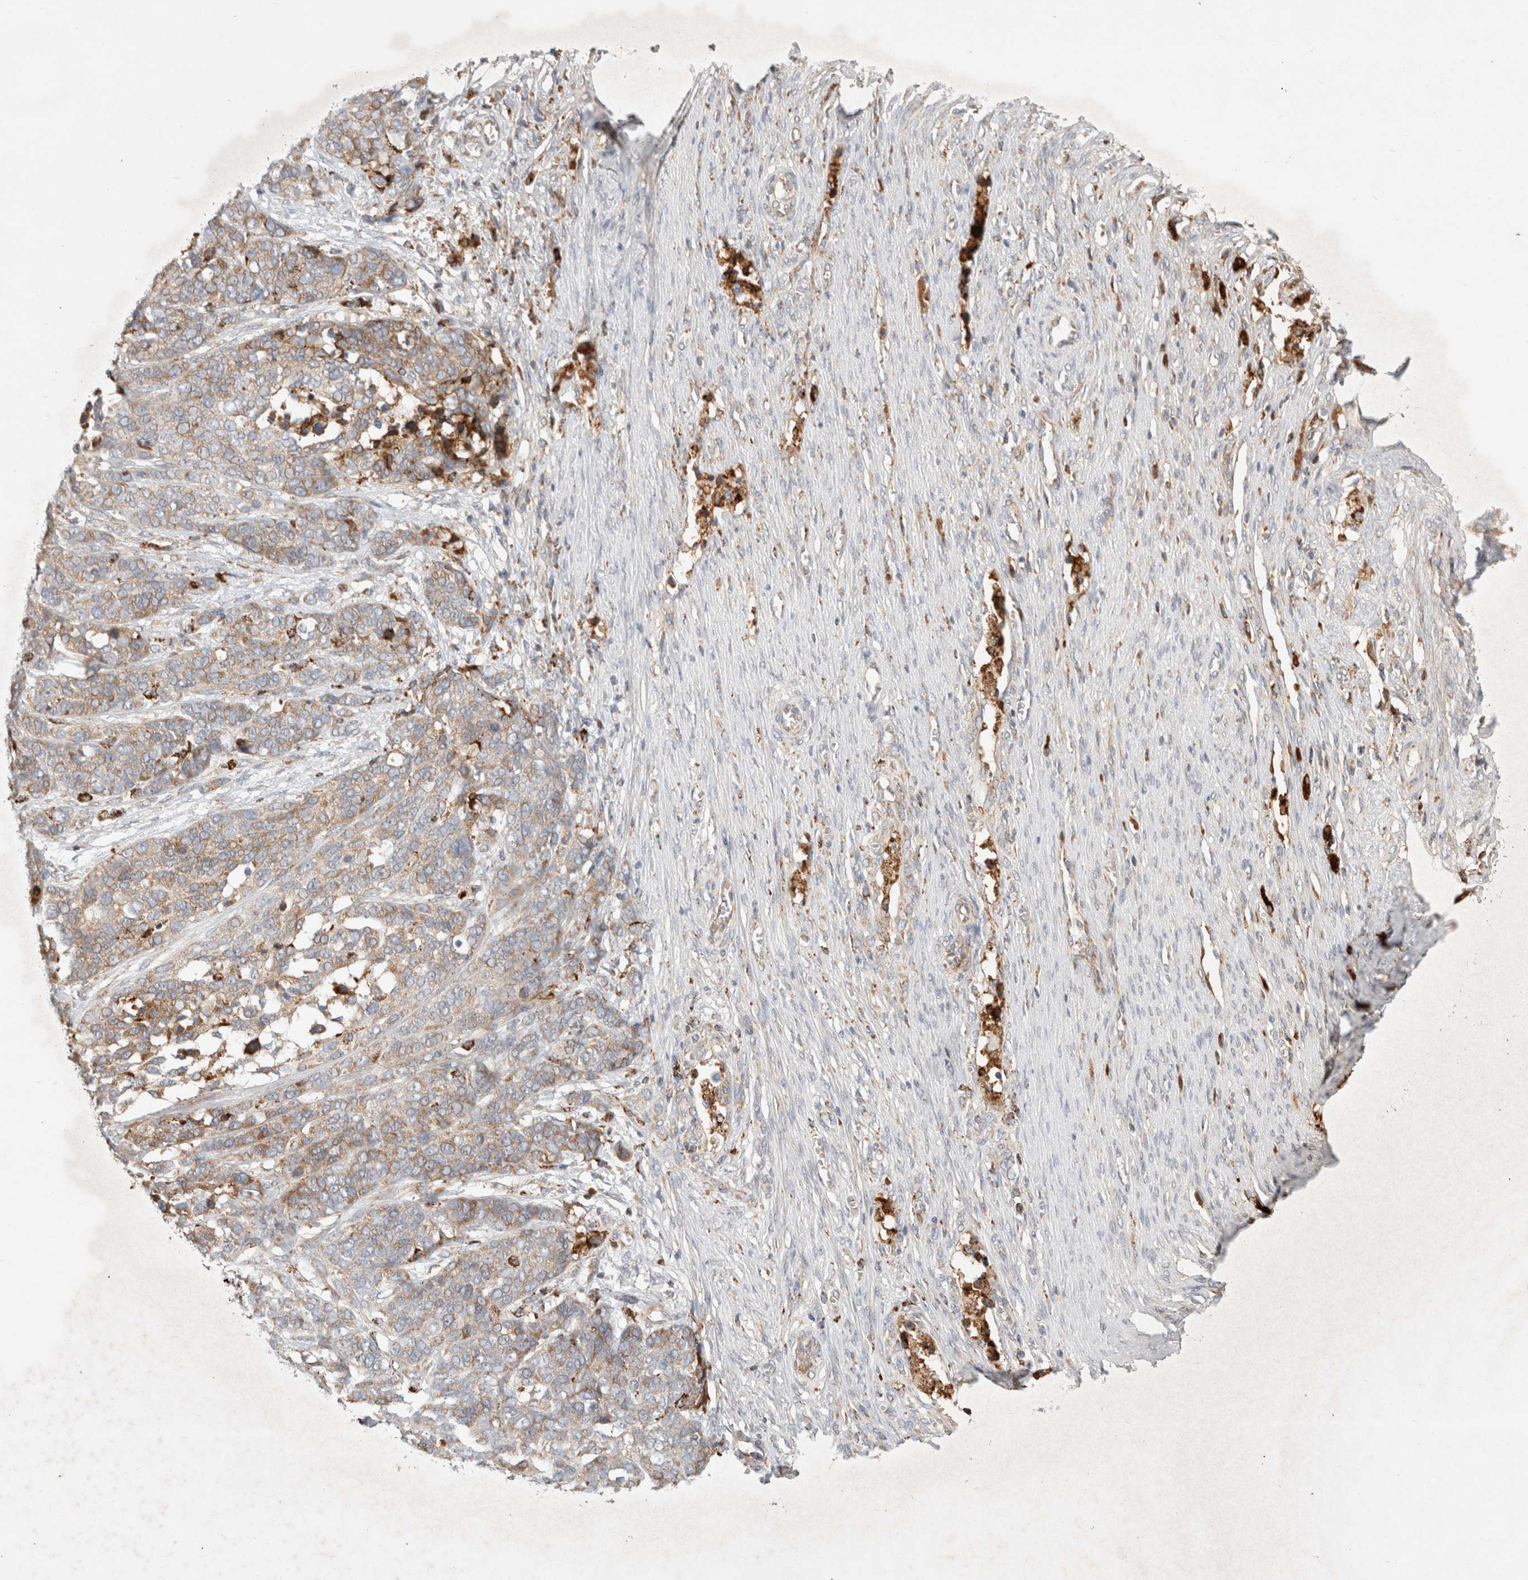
{"staining": {"intensity": "weak", "quantity": ">75%", "location": "cytoplasmic/membranous"}, "tissue": "ovarian cancer", "cell_type": "Tumor cells", "image_type": "cancer", "snomed": [{"axis": "morphology", "description": "Cystadenocarcinoma, serous, NOS"}, {"axis": "topography", "description": "Ovary"}], "caption": "Immunohistochemical staining of human ovarian cancer displays weak cytoplasmic/membranous protein positivity in about >75% of tumor cells. (DAB IHC, brown staining for protein, blue staining for nuclei).", "gene": "HROB", "patient": {"sex": "female", "age": 44}}